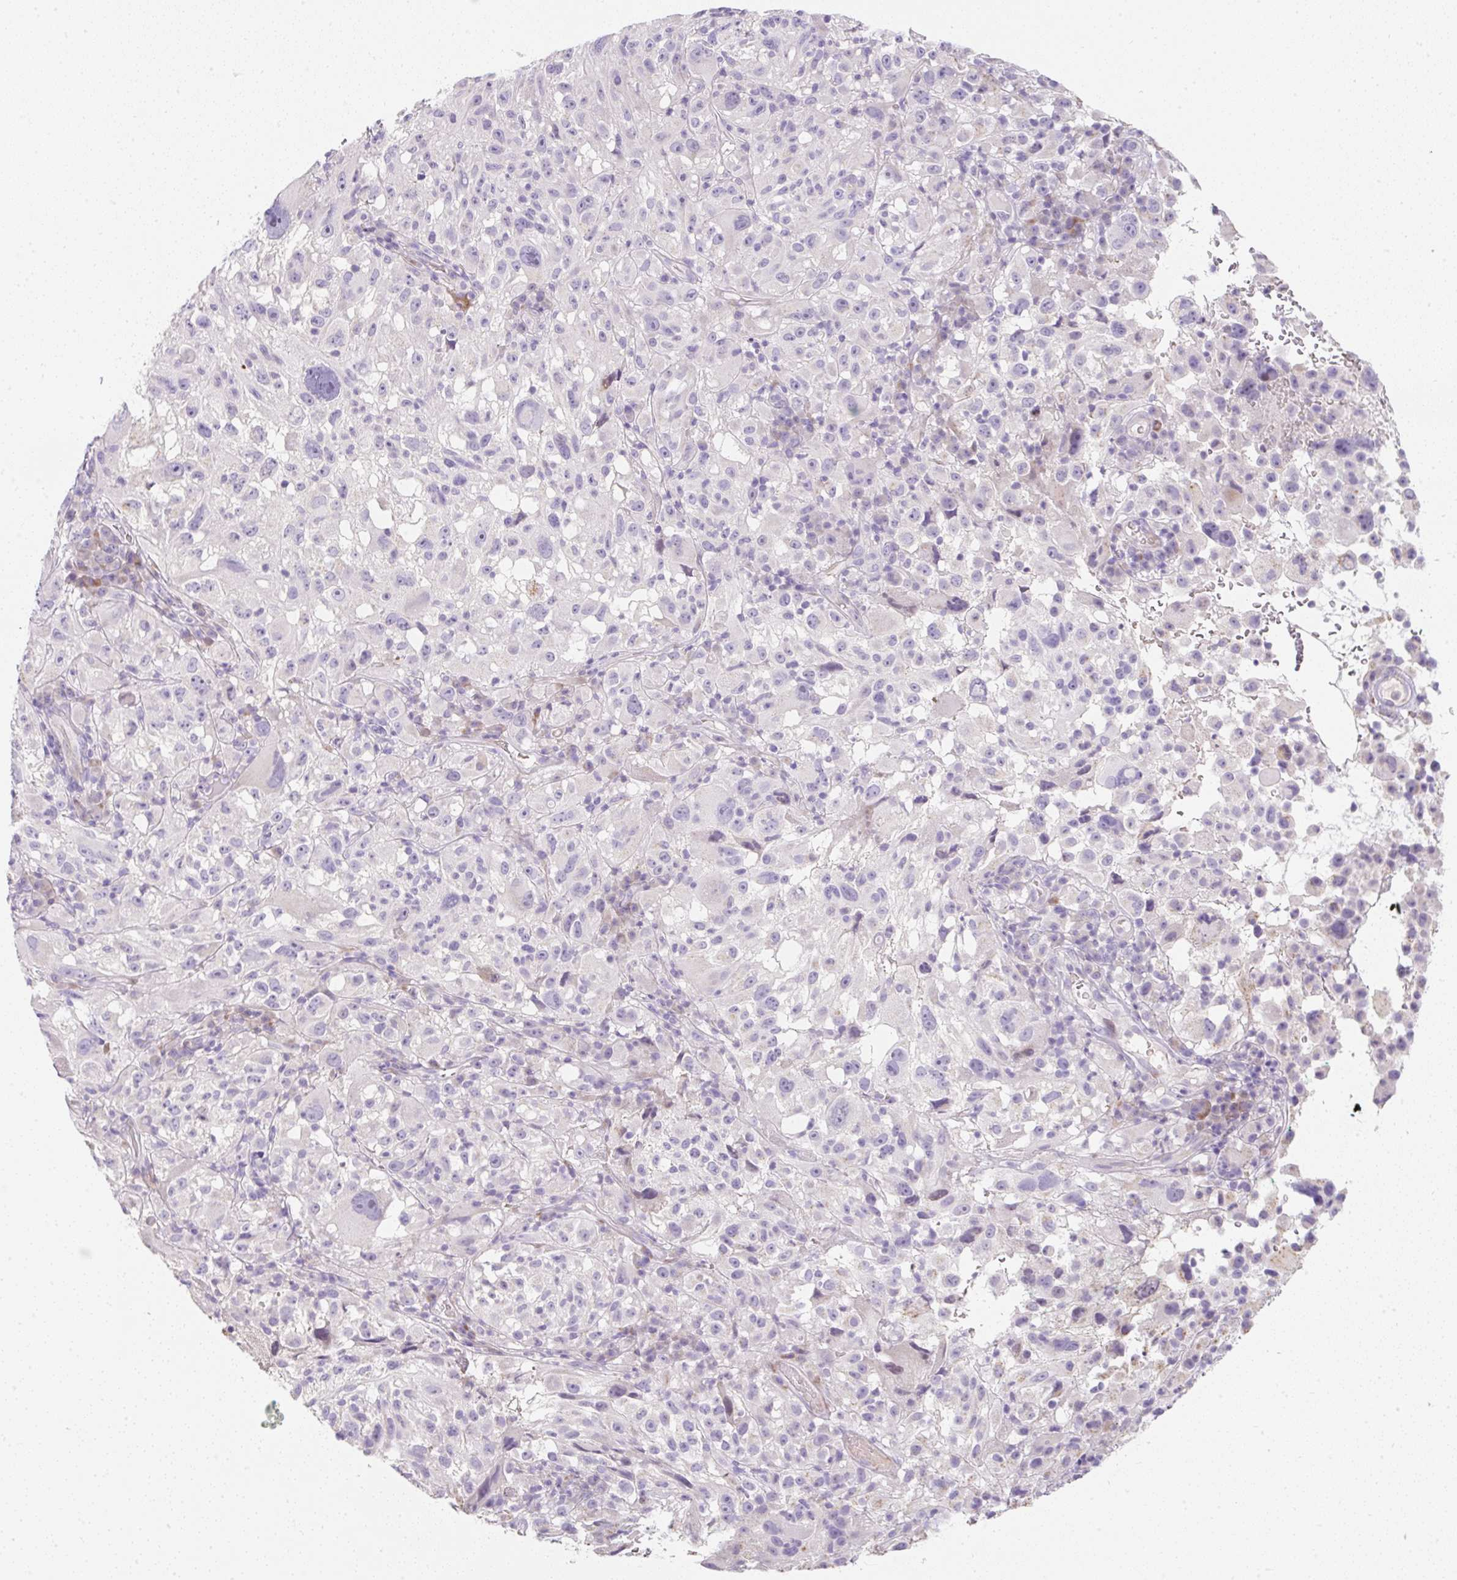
{"staining": {"intensity": "negative", "quantity": "none", "location": "none"}, "tissue": "melanoma", "cell_type": "Tumor cells", "image_type": "cancer", "snomed": [{"axis": "morphology", "description": "Malignant melanoma, NOS"}, {"axis": "topography", "description": "Skin"}], "caption": "Immunohistochemistry micrograph of human malignant melanoma stained for a protein (brown), which displays no expression in tumor cells.", "gene": "DTX4", "patient": {"sex": "female", "age": 71}}